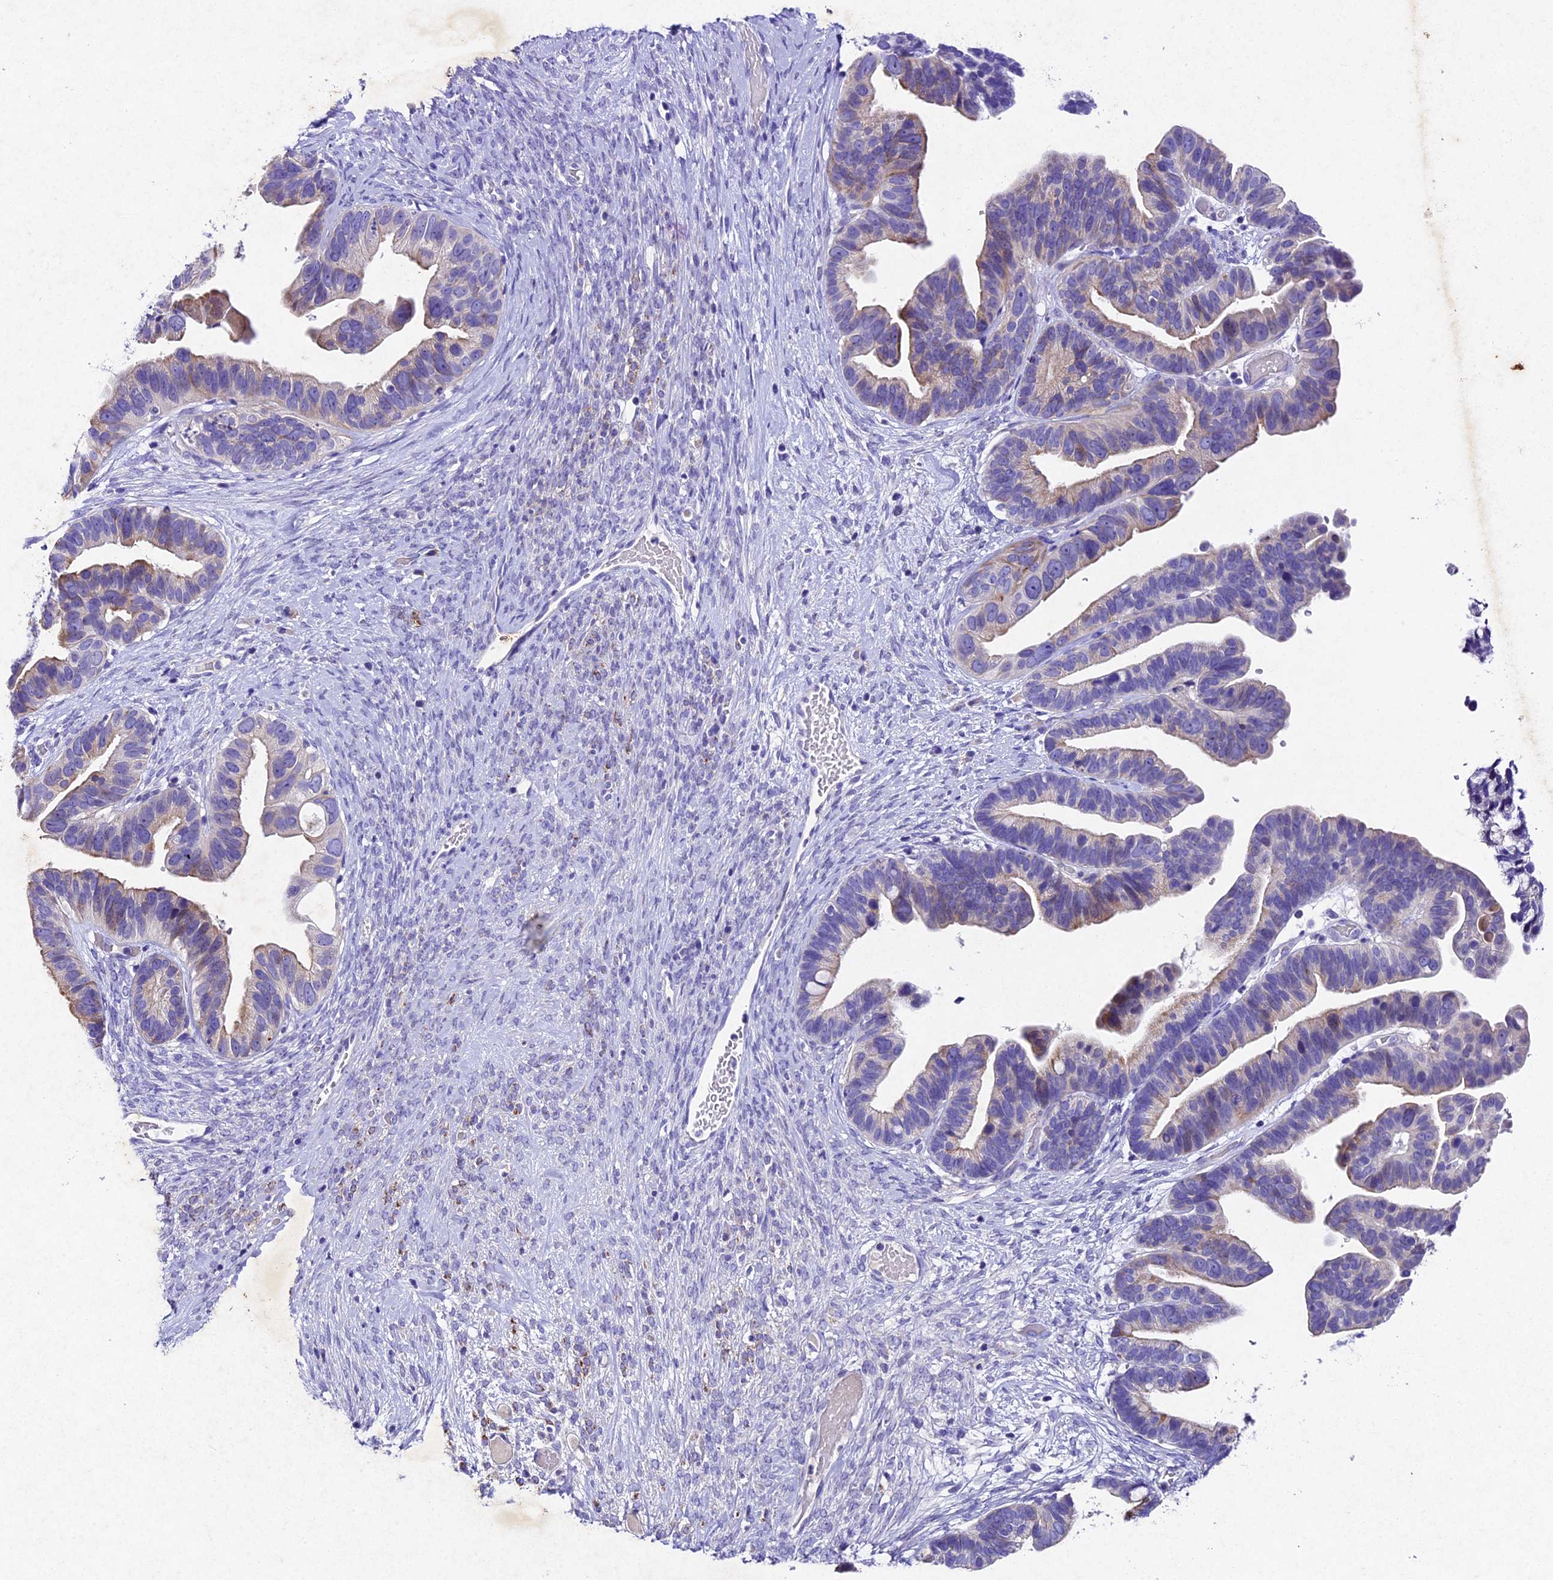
{"staining": {"intensity": "negative", "quantity": "none", "location": "none"}, "tissue": "ovarian cancer", "cell_type": "Tumor cells", "image_type": "cancer", "snomed": [{"axis": "morphology", "description": "Cystadenocarcinoma, serous, NOS"}, {"axis": "topography", "description": "Ovary"}], "caption": "Protein analysis of ovarian serous cystadenocarcinoma displays no significant staining in tumor cells. Brightfield microscopy of immunohistochemistry (IHC) stained with DAB (brown) and hematoxylin (blue), captured at high magnification.", "gene": "IFT140", "patient": {"sex": "female", "age": 56}}